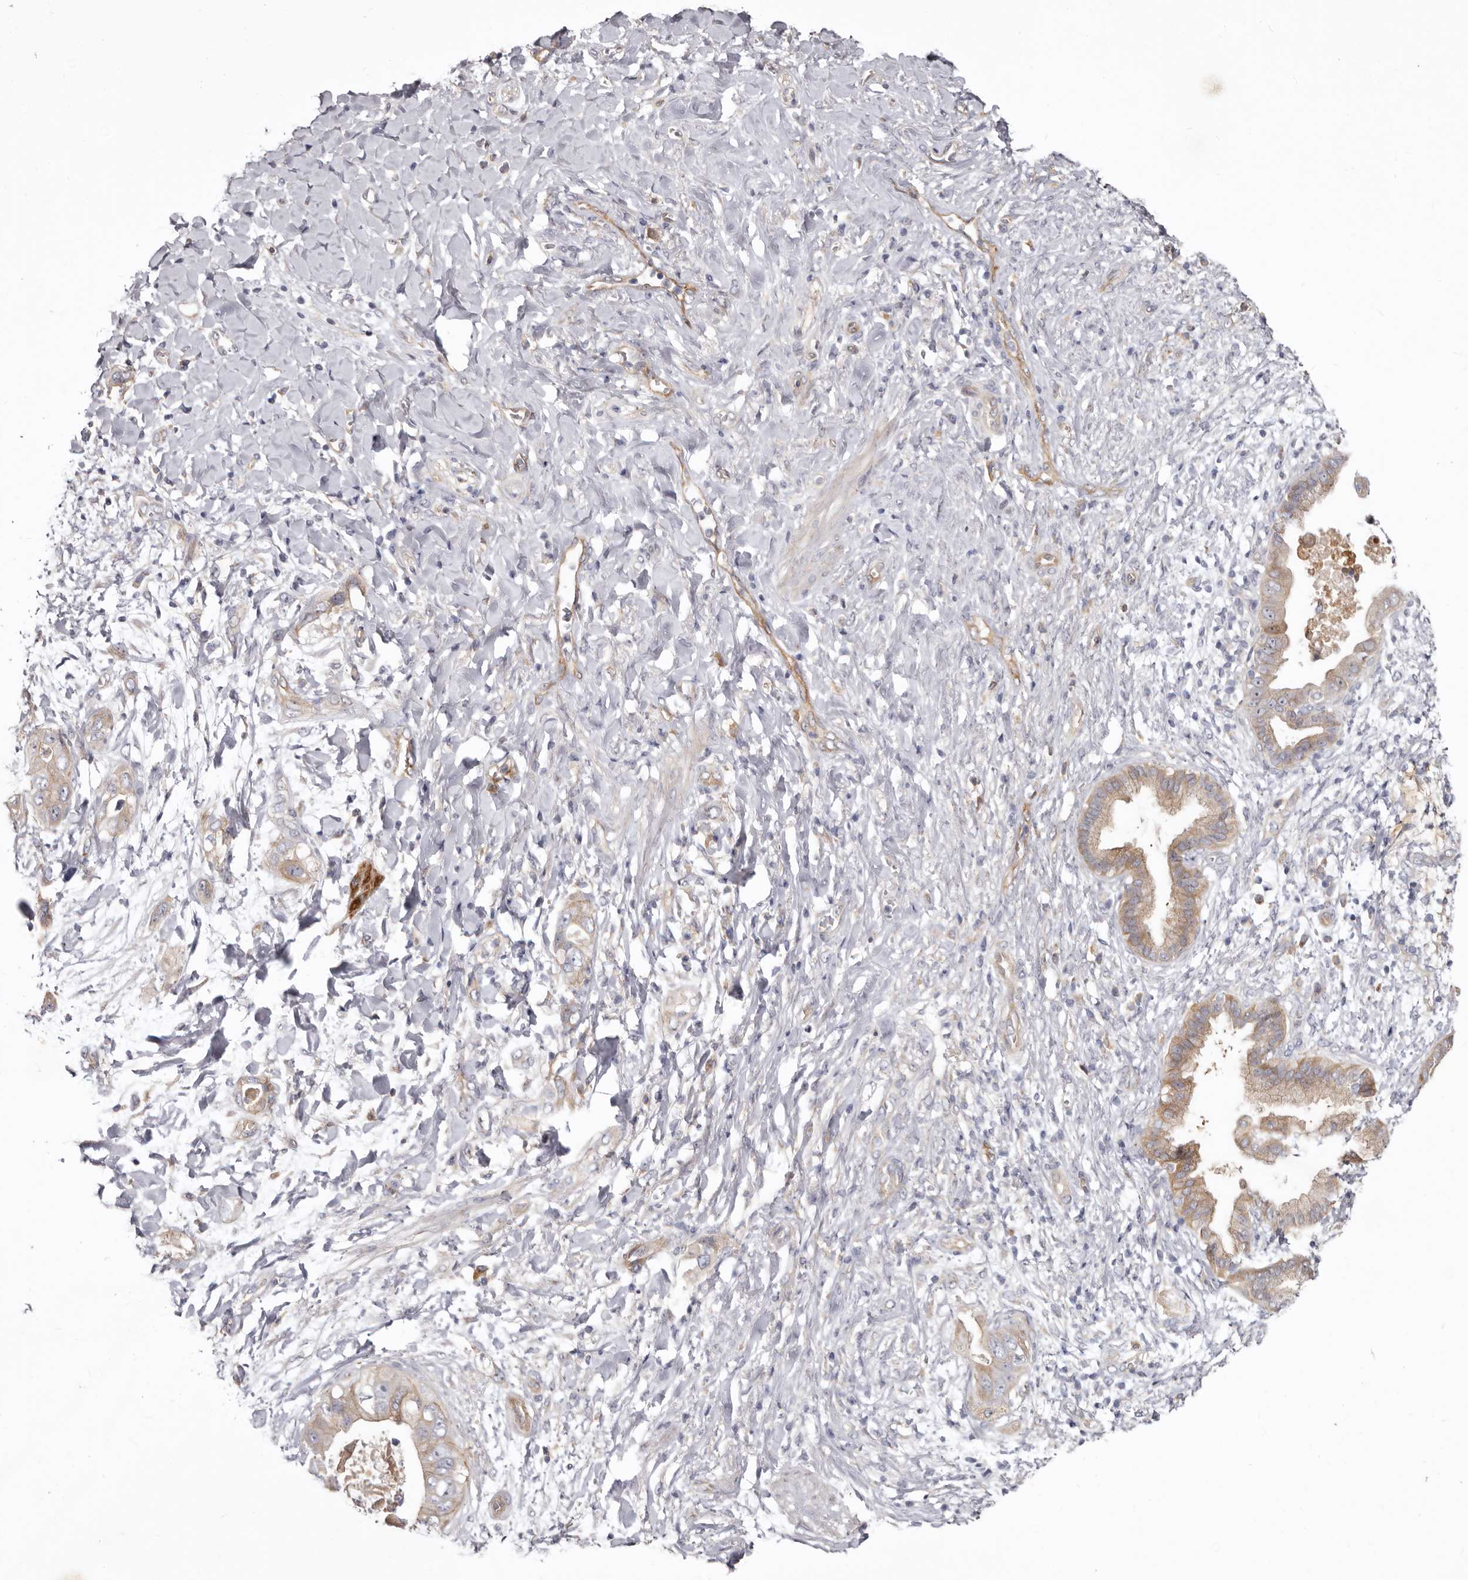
{"staining": {"intensity": "moderate", "quantity": ">75%", "location": "cytoplasmic/membranous,nuclear"}, "tissue": "pancreatic cancer", "cell_type": "Tumor cells", "image_type": "cancer", "snomed": [{"axis": "morphology", "description": "Adenocarcinoma, NOS"}, {"axis": "topography", "description": "Pancreas"}], "caption": "A high-resolution micrograph shows immunohistochemistry (IHC) staining of adenocarcinoma (pancreatic), which shows moderate cytoplasmic/membranous and nuclear staining in approximately >75% of tumor cells. The staining is performed using DAB brown chromogen to label protein expression. The nuclei are counter-stained blue using hematoxylin.", "gene": "FMO2", "patient": {"sex": "female", "age": 78}}